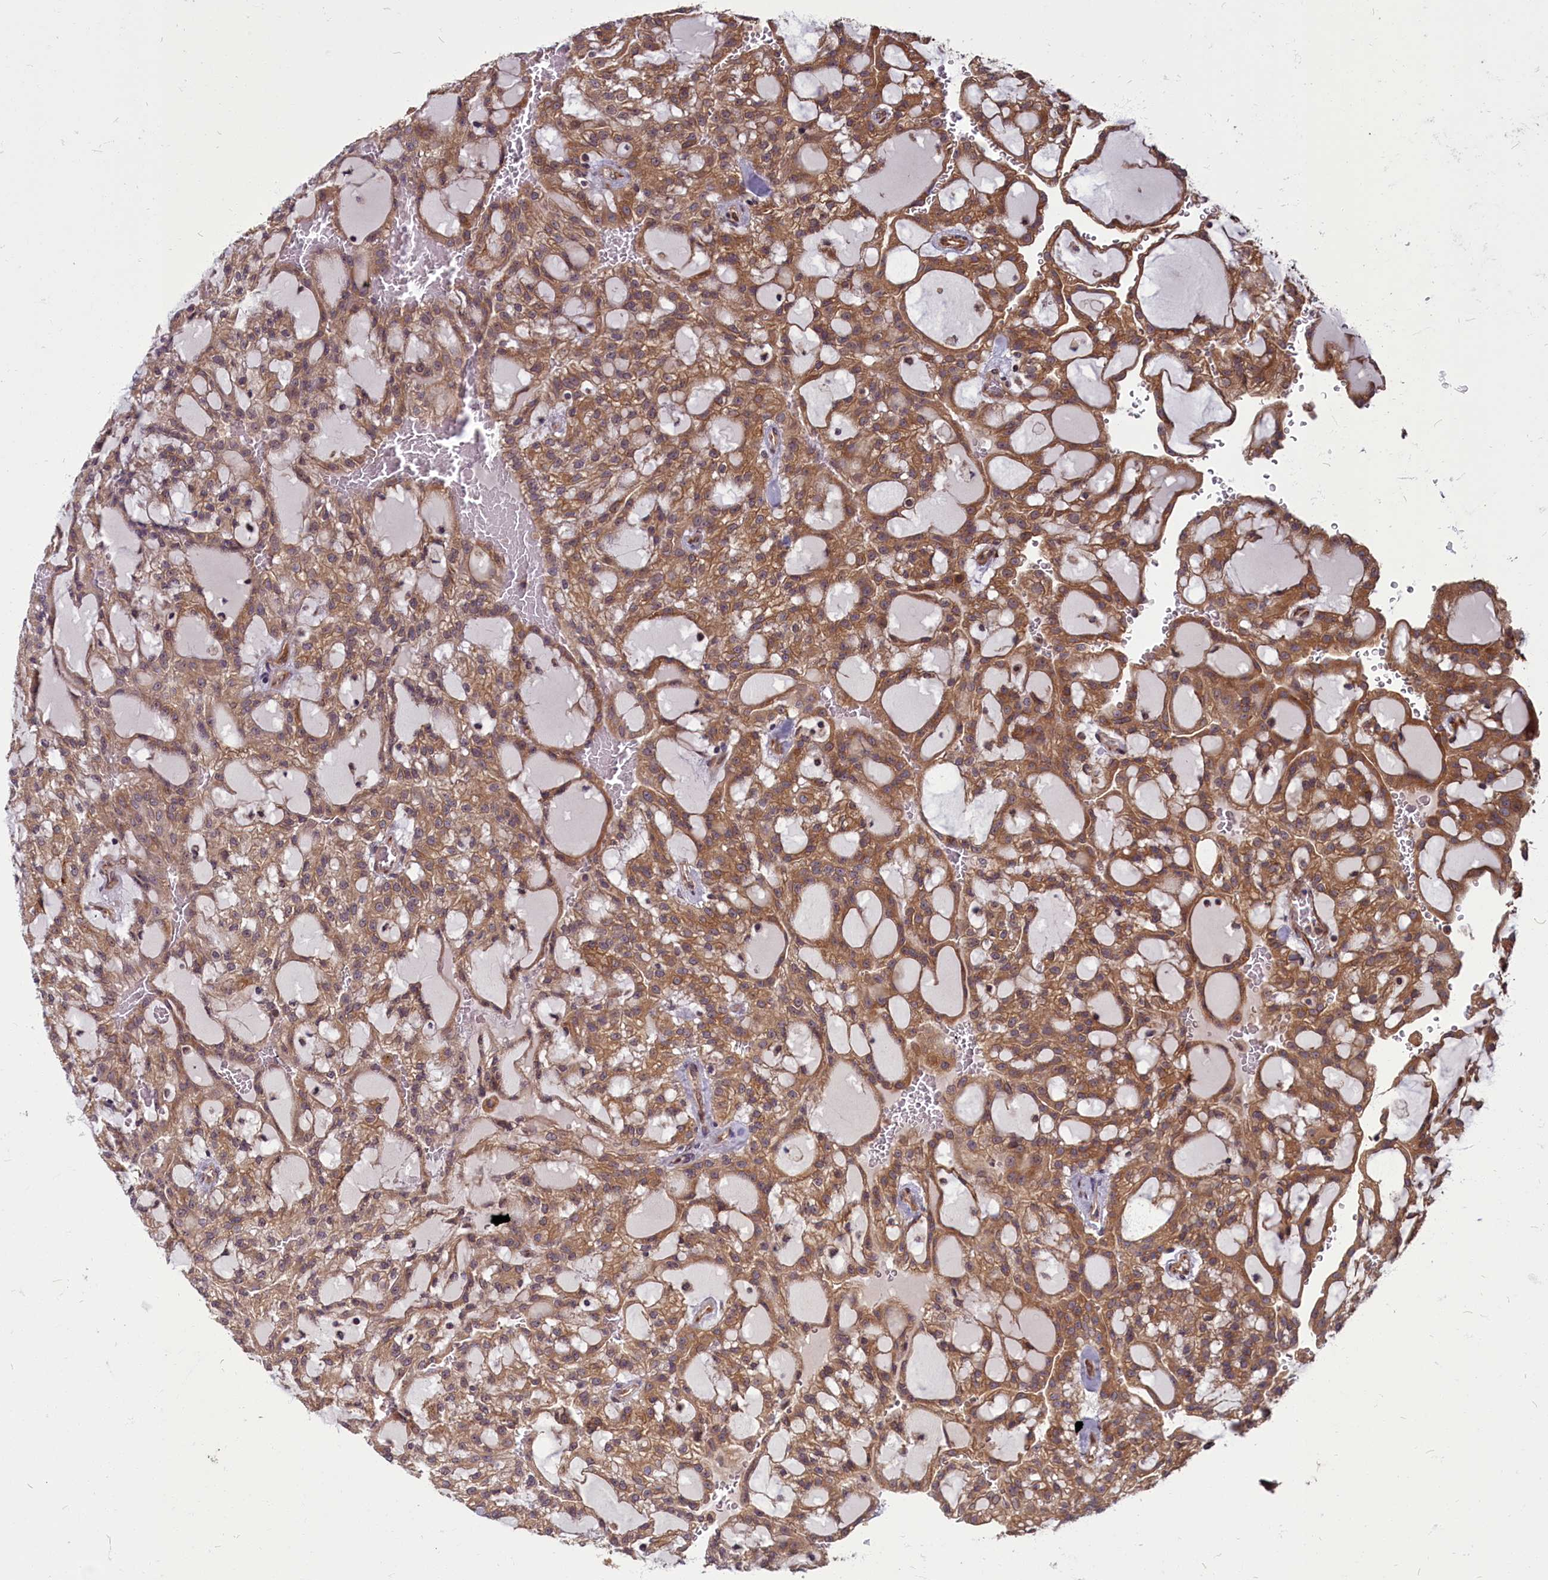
{"staining": {"intensity": "moderate", "quantity": ">75%", "location": "cytoplasmic/membranous"}, "tissue": "renal cancer", "cell_type": "Tumor cells", "image_type": "cancer", "snomed": [{"axis": "morphology", "description": "Adenocarcinoma, NOS"}, {"axis": "topography", "description": "Kidney"}], "caption": "The histopathology image reveals staining of renal cancer, revealing moderate cytoplasmic/membranous protein staining (brown color) within tumor cells. (Stains: DAB in brown, nuclei in blue, Microscopy: brightfield microscopy at high magnification).", "gene": "MYCBP", "patient": {"sex": "male", "age": 63}}